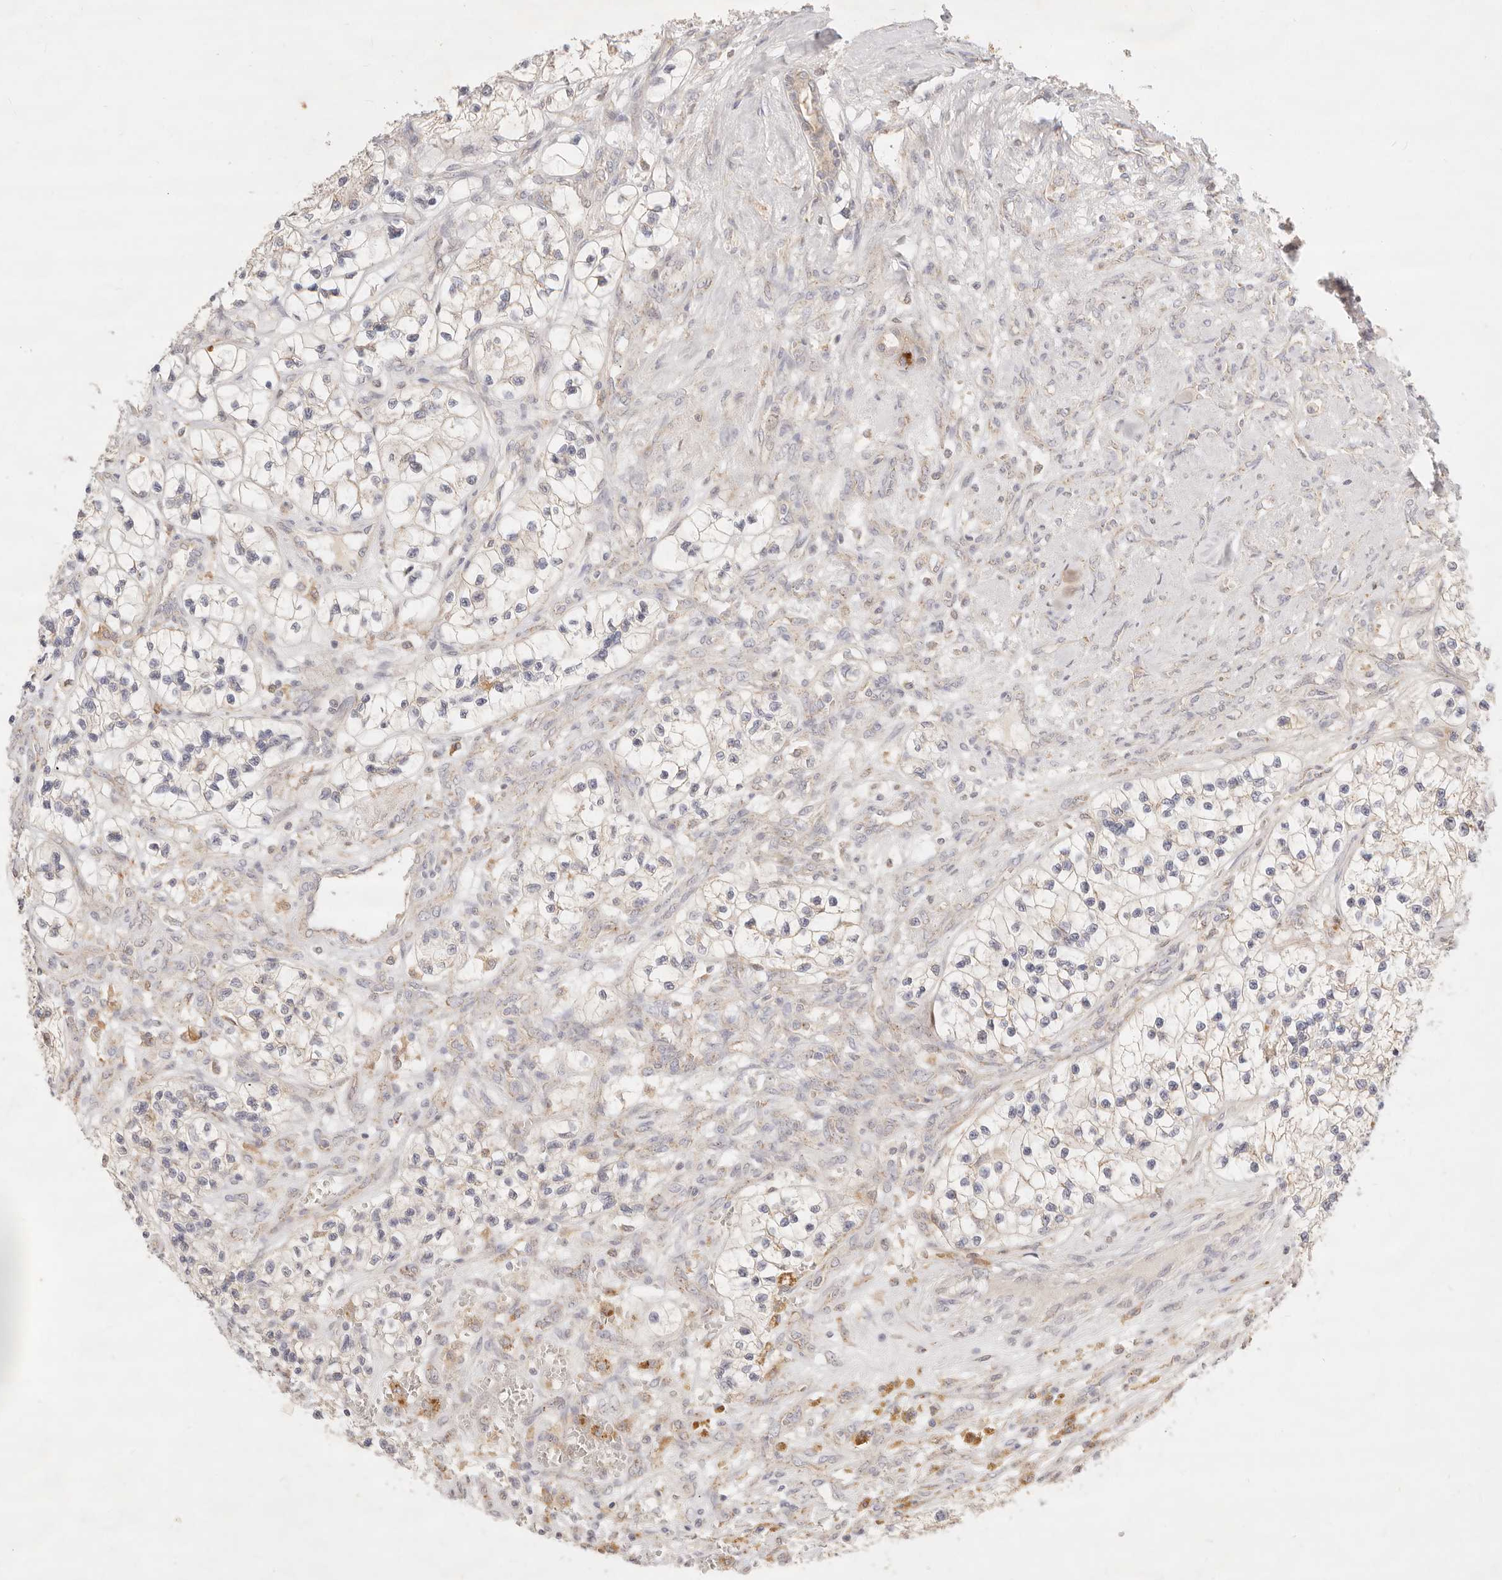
{"staining": {"intensity": "negative", "quantity": "none", "location": "none"}, "tissue": "renal cancer", "cell_type": "Tumor cells", "image_type": "cancer", "snomed": [{"axis": "morphology", "description": "Adenocarcinoma, NOS"}, {"axis": "topography", "description": "Kidney"}], "caption": "Micrograph shows no protein staining in tumor cells of renal cancer tissue. (Stains: DAB IHC with hematoxylin counter stain, Microscopy: brightfield microscopy at high magnification).", "gene": "ACOX1", "patient": {"sex": "female", "age": 57}}